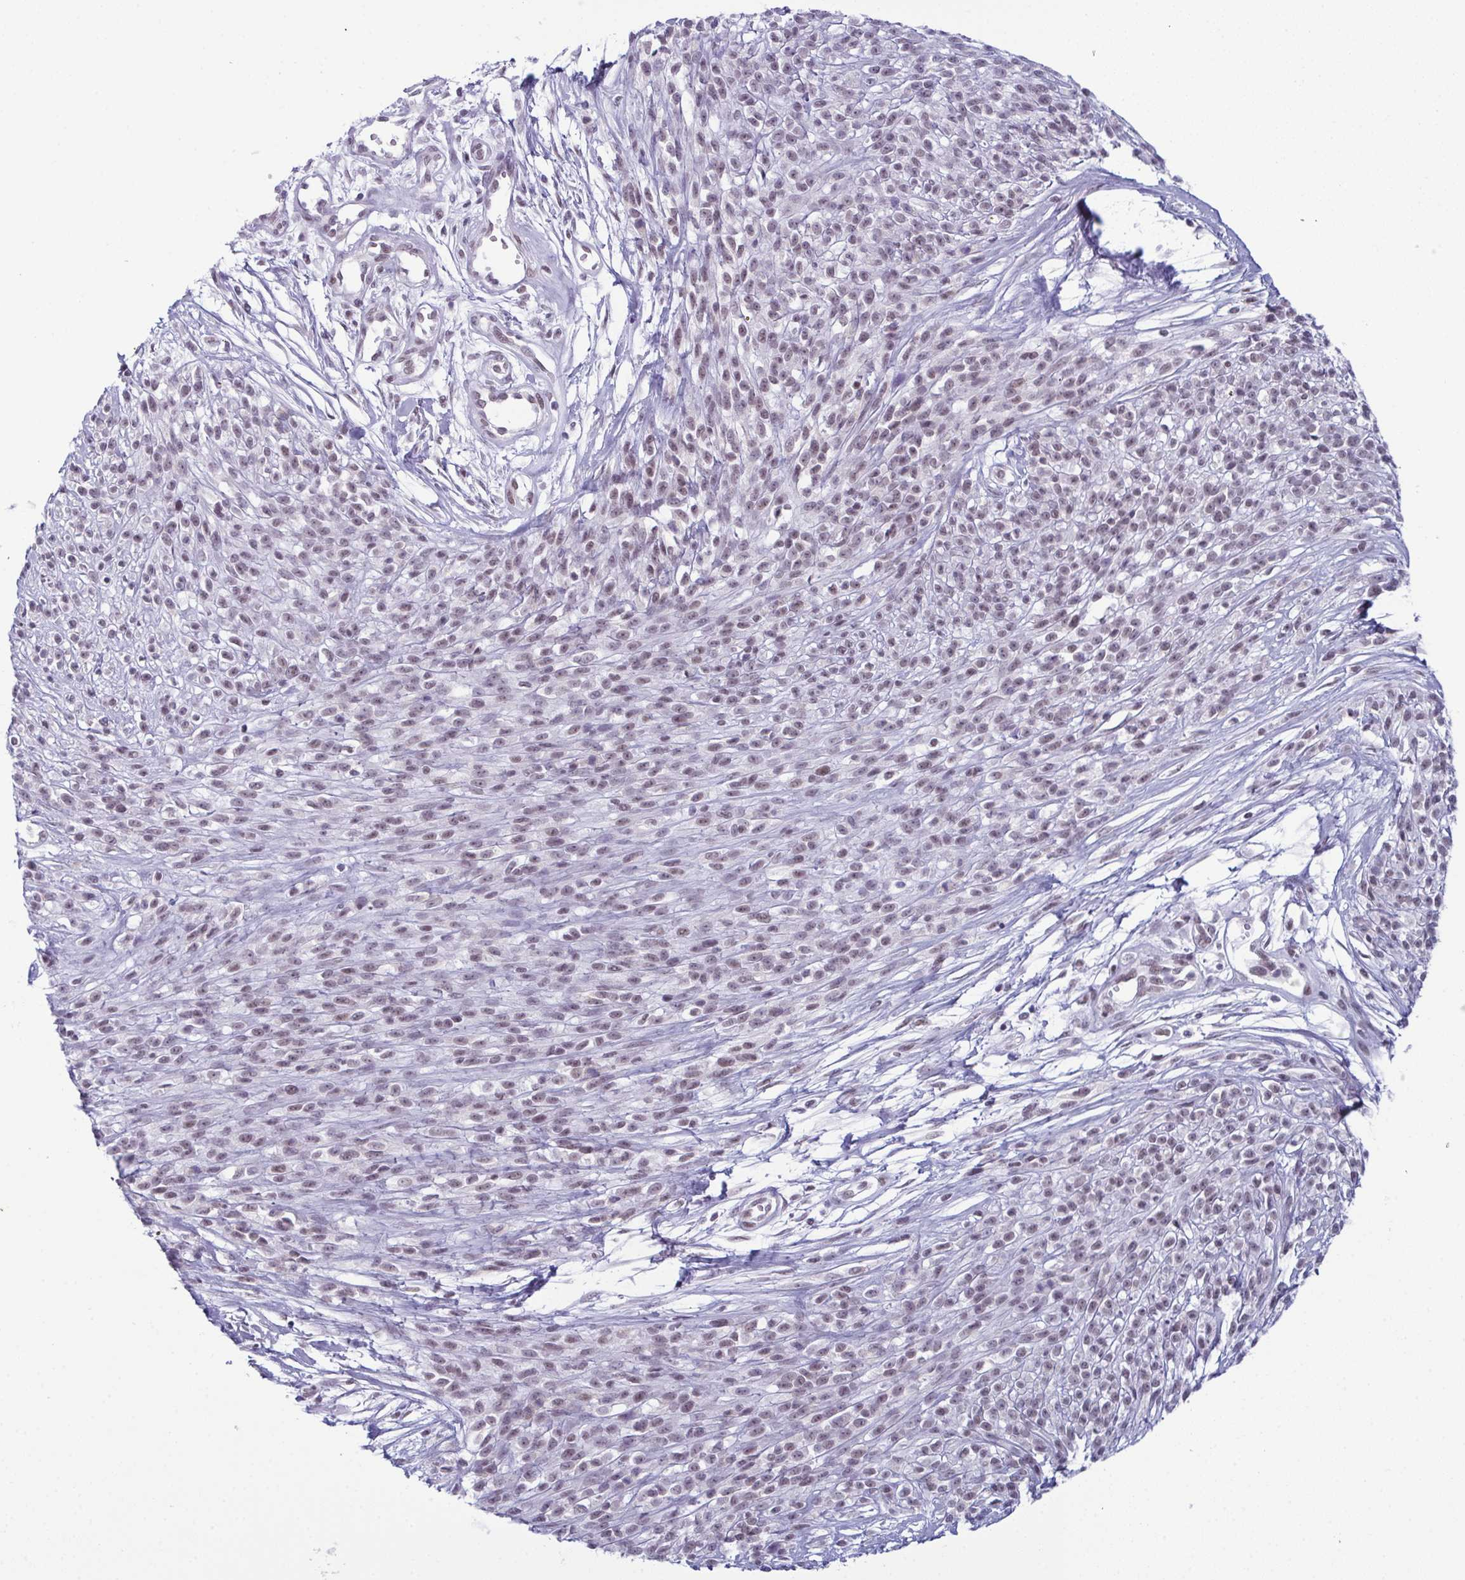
{"staining": {"intensity": "weak", "quantity": ">75%", "location": "nuclear"}, "tissue": "melanoma", "cell_type": "Tumor cells", "image_type": "cancer", "snomed": [{"axis": "morphology", "description": "Malignant melanoma, NOS"}, {"axis": "topography", "description": "Skin"}, {"axis": "topography", "description": "Skin of trunk"}], "caption": "Immunohistochemical staining of human malignant melanoma shows low levels of weak nuclear positivity in about >75% of tumor cells.", "gene": "RBM7", "patient": {"sex": "male", "age": 74}}